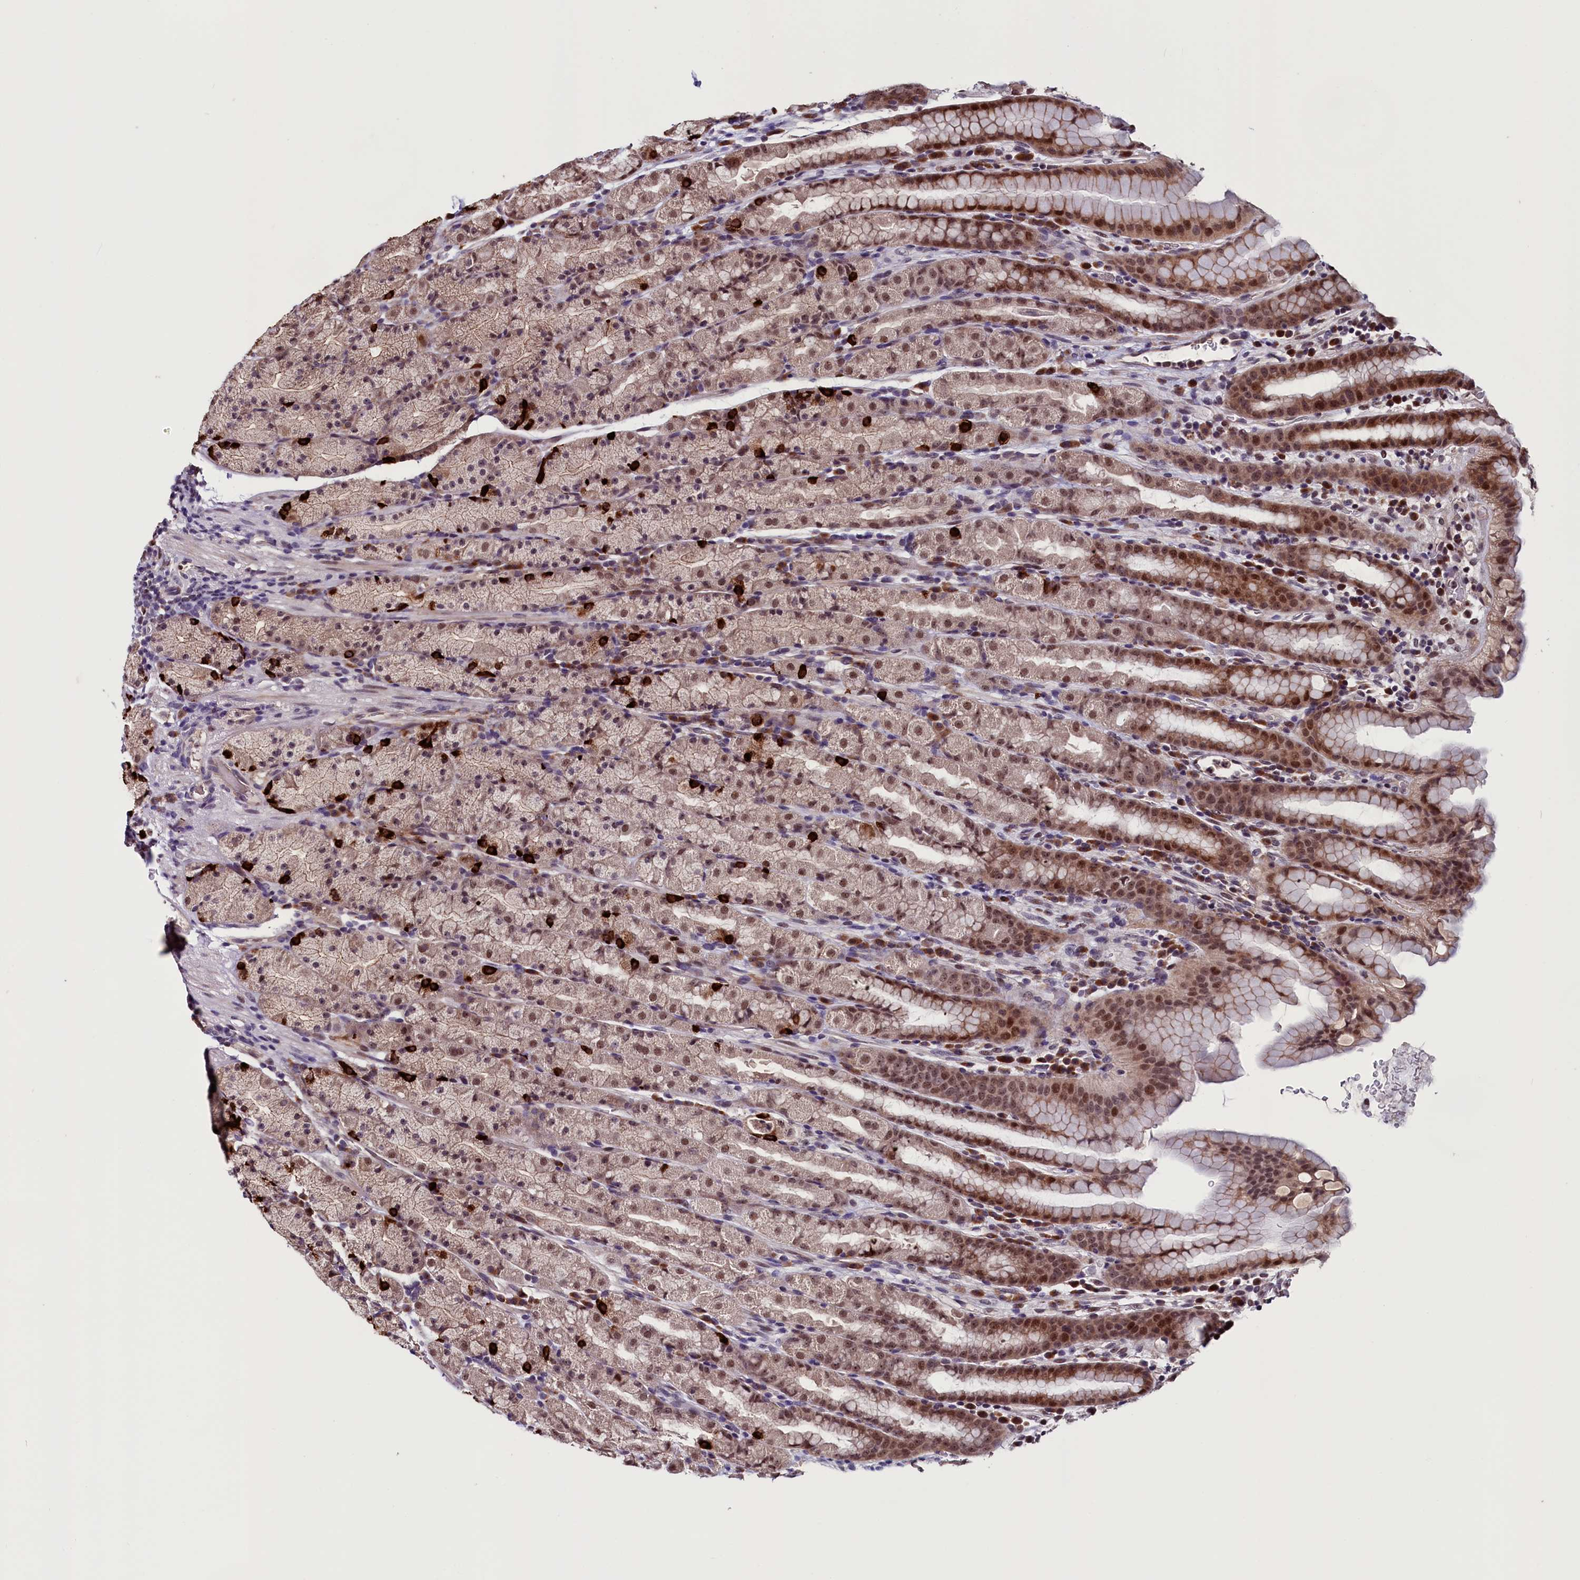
{"staining": {"intensity": "moderate", "quantity": ">75%", "location": "cytoplasmic/membranous,nuclear"}, "tissue": "stomach", "cell_type": "Glandular cells", "image_type": "normal", "snomed": [{"axis": "morphology", "description": "Normal tissue, NOS"}, {"axis": "topography", "description": "Stomach, upper"}, {"axis": "topography", "description": "Stomach, lower"}, {"axis": "topography", "description": "Small intestine"}], "caption": "Protein analysis of unremarkable stomach reveals moderate cytoplasmic/membranous,nuclear positivity in about >75% of glandular cells.", "gene": "RNMT", "patient": {"sex": "male", "age": 68}}